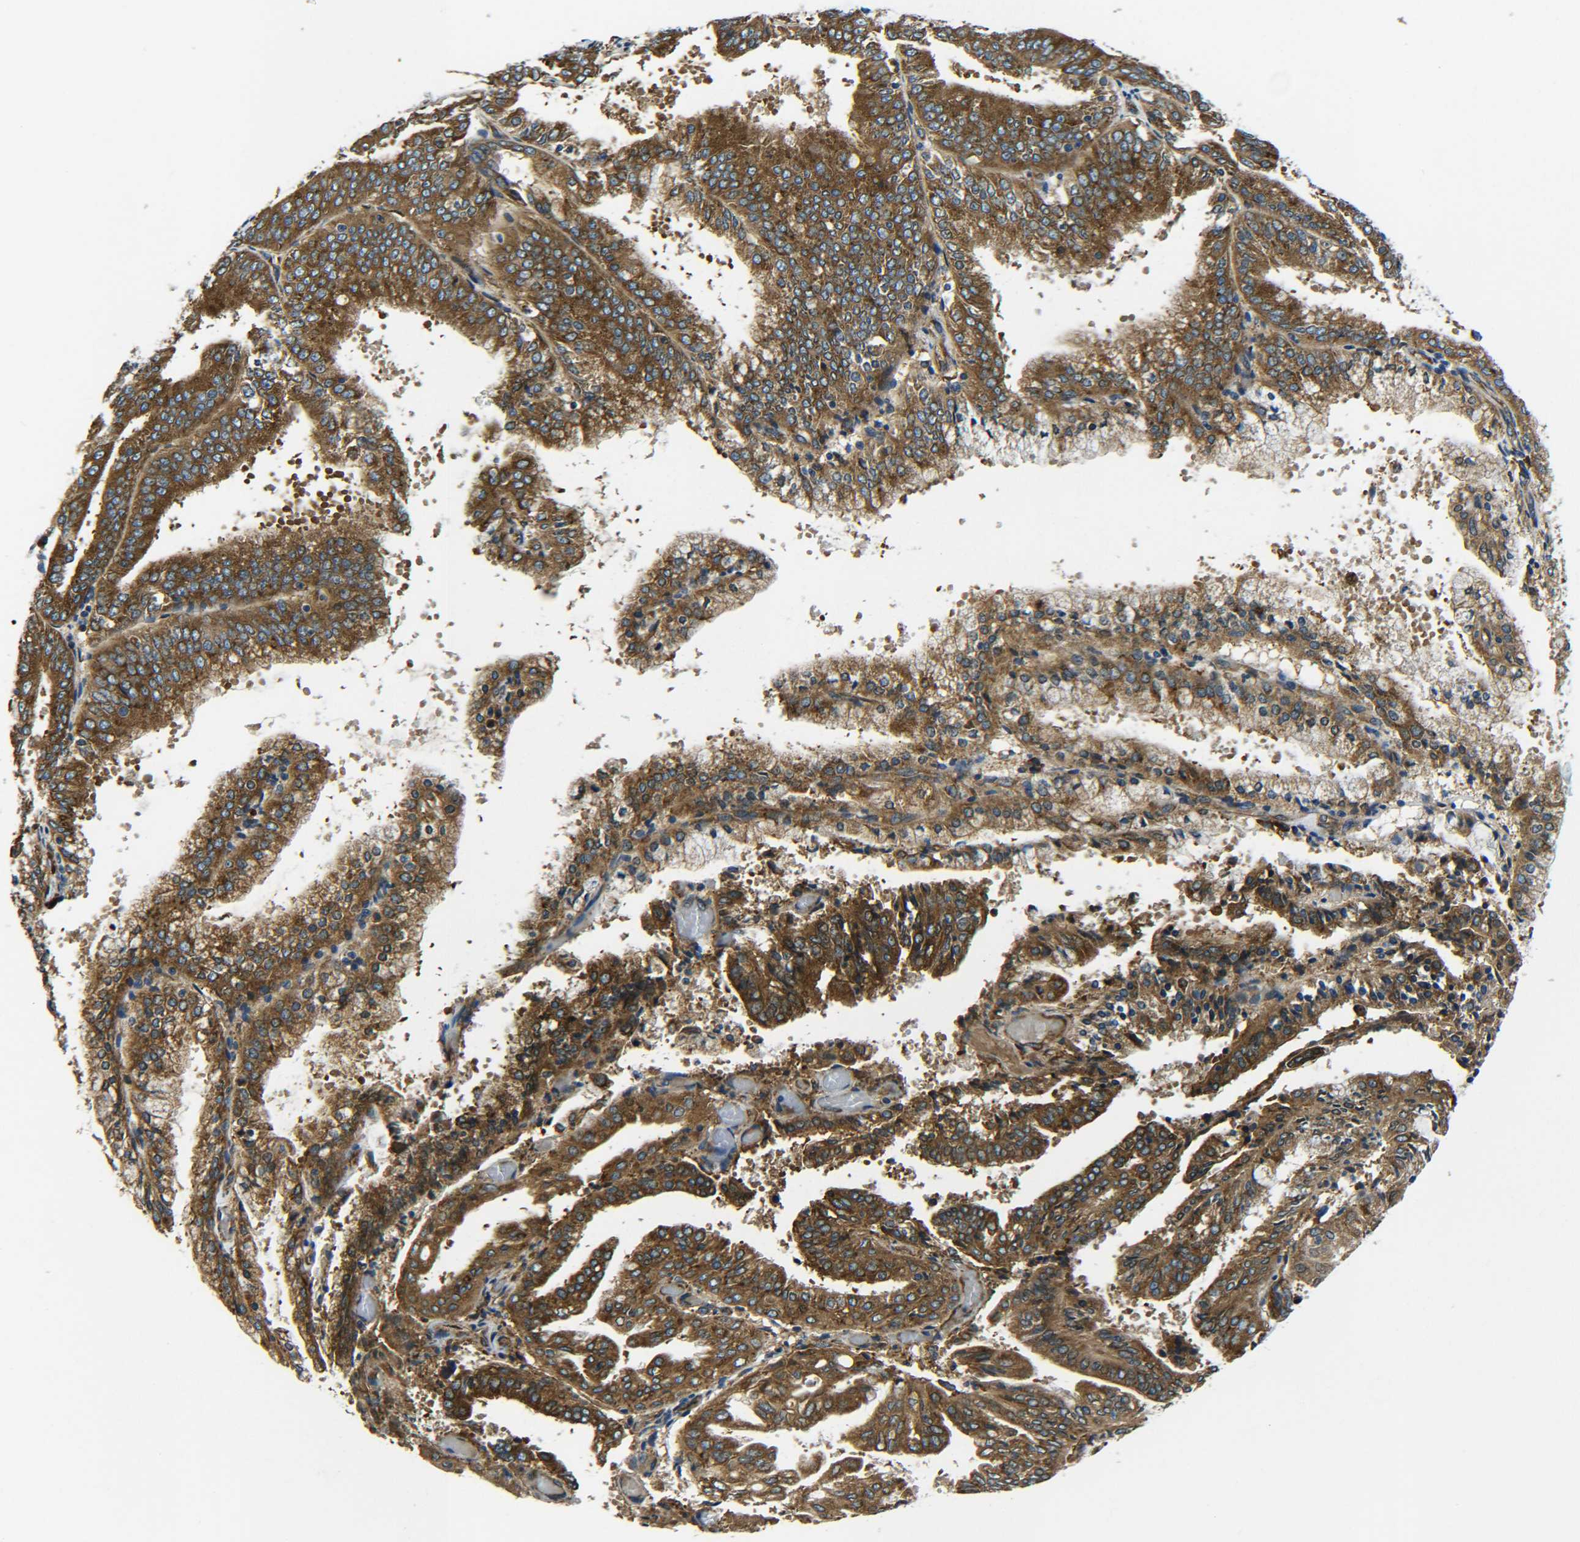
{"staining": {"intensity": "strong", "quantity": ">75%", "location": "cytoplasmic/membranous"}, "tissue": "endometrial cancer", "cell_type": "Tumor cells", "image_type": "cancer", "snomed": [{"axis": "morphology", "description": "Adenocarcinoma, NOS"}, {"axis": "topography", "description": "Endometrium"}], "caption": "Endometrial adenocarcinoma tissue displays strong cytoplasmic/membranous positivity in approximately >75% of tumor cells, visualized by immunohistochemistry. Nuclei are stained in blue.", "gene": "PREB", "patient": {"sex": "female", "age": 63}}